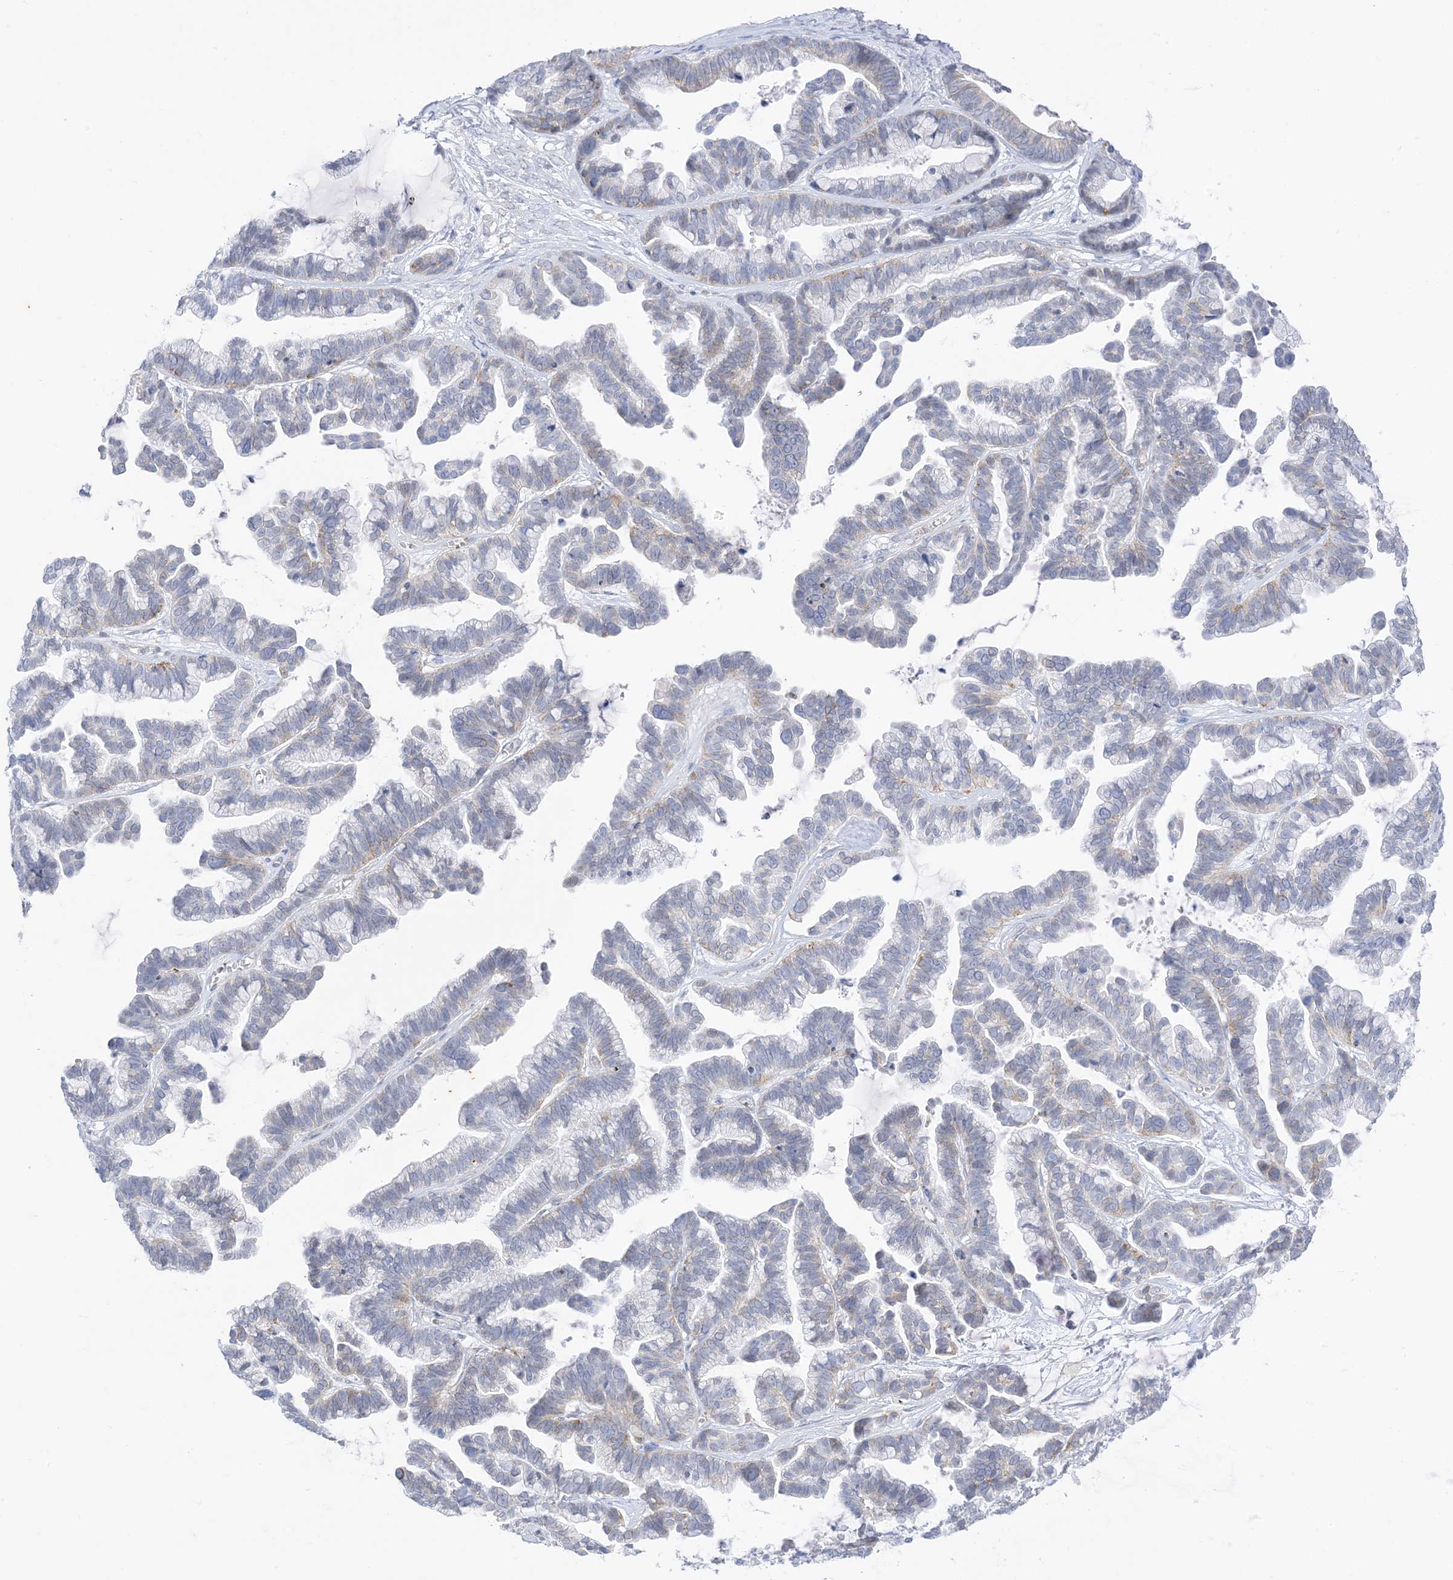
{"staining": {"intensity": "weak", "quantity": "<25%", "location": "cytoplasmic/membranous"}, "tissue": "ovarian cancer", "cell_type": "Tumor cells", "image_type": "cancer", "snomed": [{"axis": "morphology", "description": "Cystadenocarcinoma, serous, NOS"}, {"axis": "topography", "description": "Ovary"}], "caption": "This is a image of immunohistochemistry (IHC) staining of ovarian cancer (serous cystadenocarcinoma), which shows no staining in tumor cells.", "gene": "RAC1", "patient": {"sex": "female", "age": 56}}